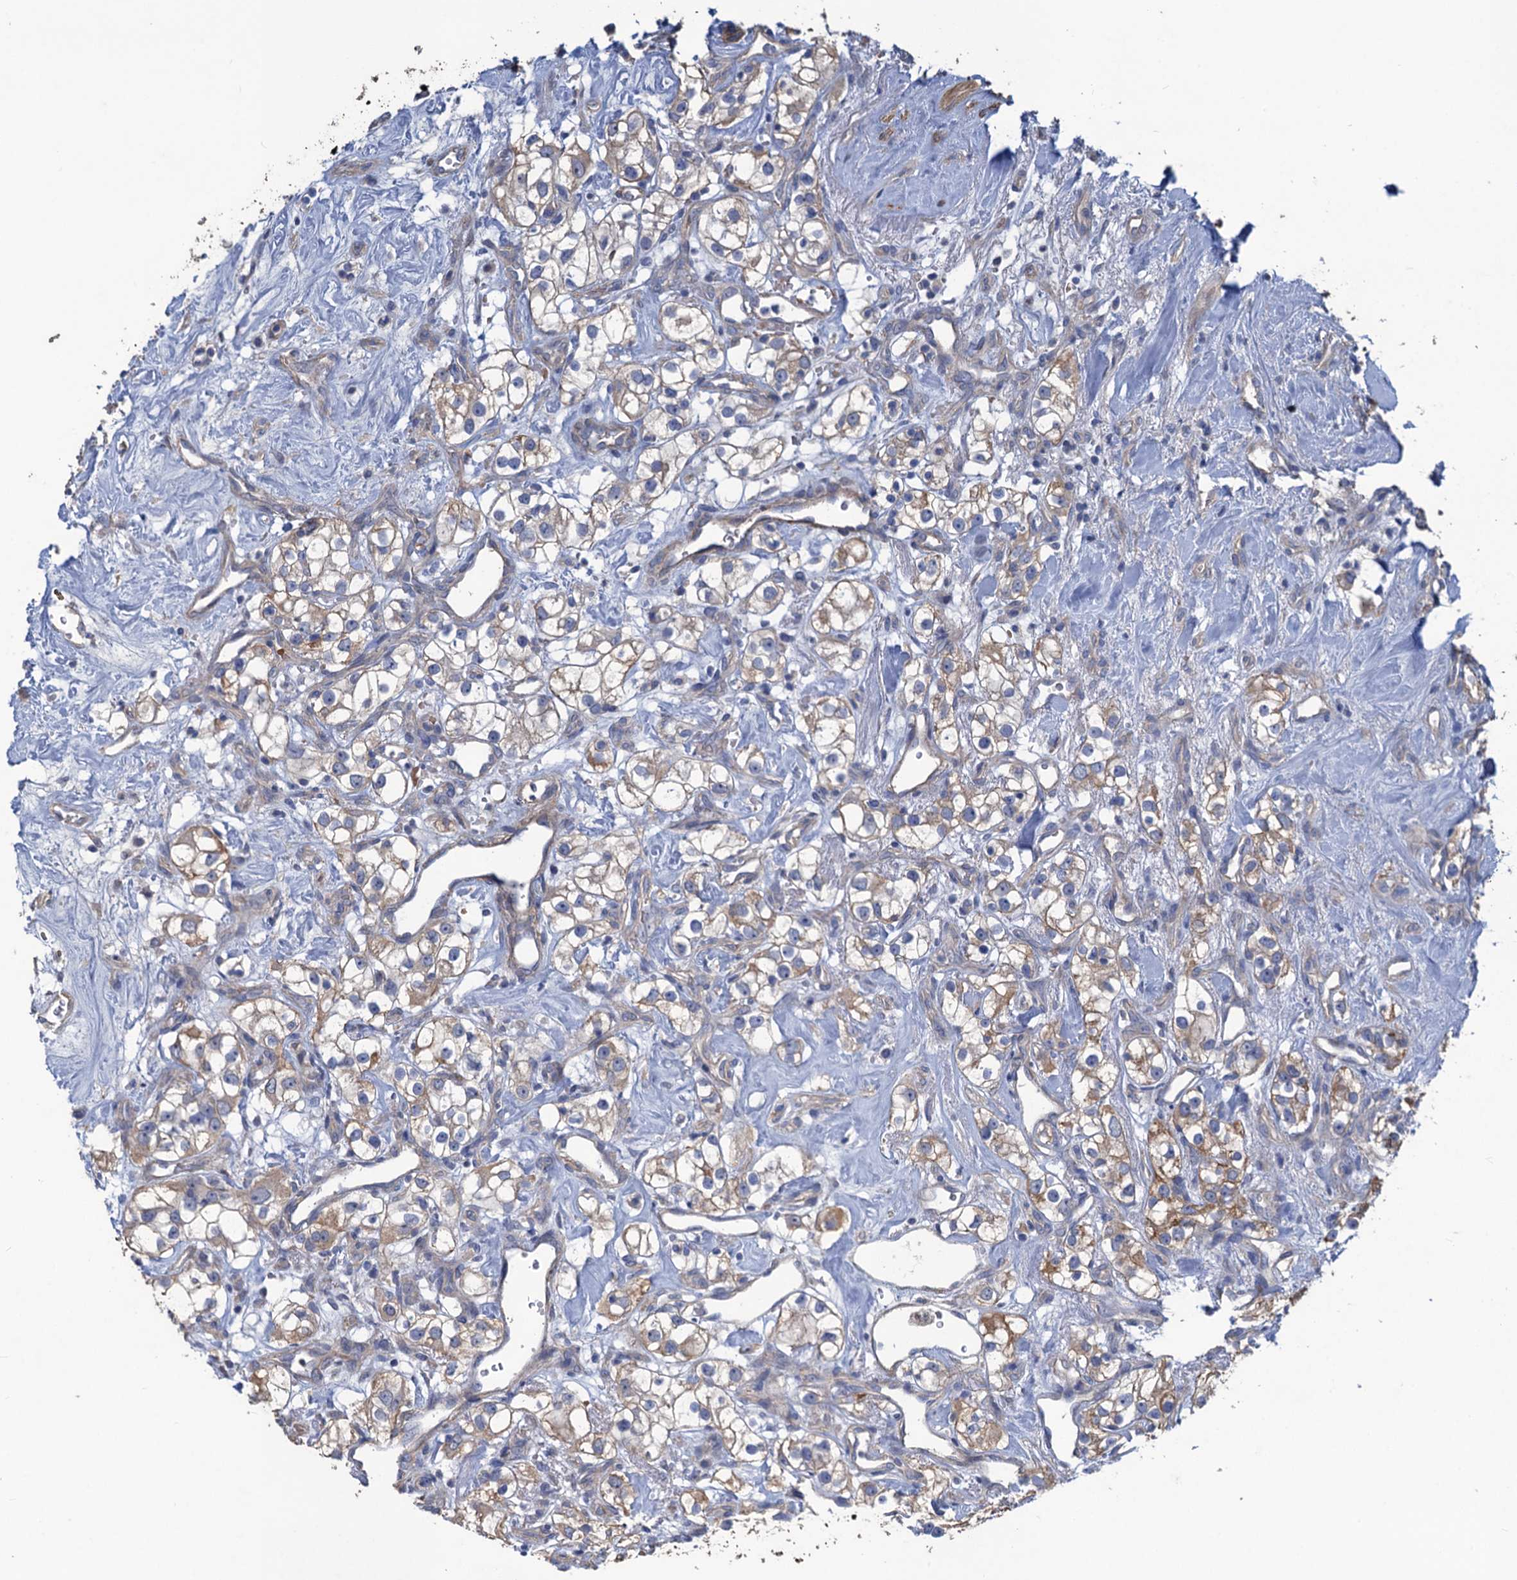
{"staining": {"intensity": "weak", "quantity": "25%-75%", "location": "cytoplasmic/membranous"}, "tissue": "renal cancer", "cell_type": "Tumor cells", "image_type": "cancer", "snomed": [{"axis": "morphology", "description": "Adenocarcinoma, NOS"}, {"axis": "topography", "description": "Kidney"}], "caption": "Protein expression analysis of human renal cancer (adenocarcinoma) reveals weak cytoplasmic/membranous expression in about 25%-75% of tumor cells.", "gene": "SMCO3", "patient": {"sex": "male", "age": 77}}